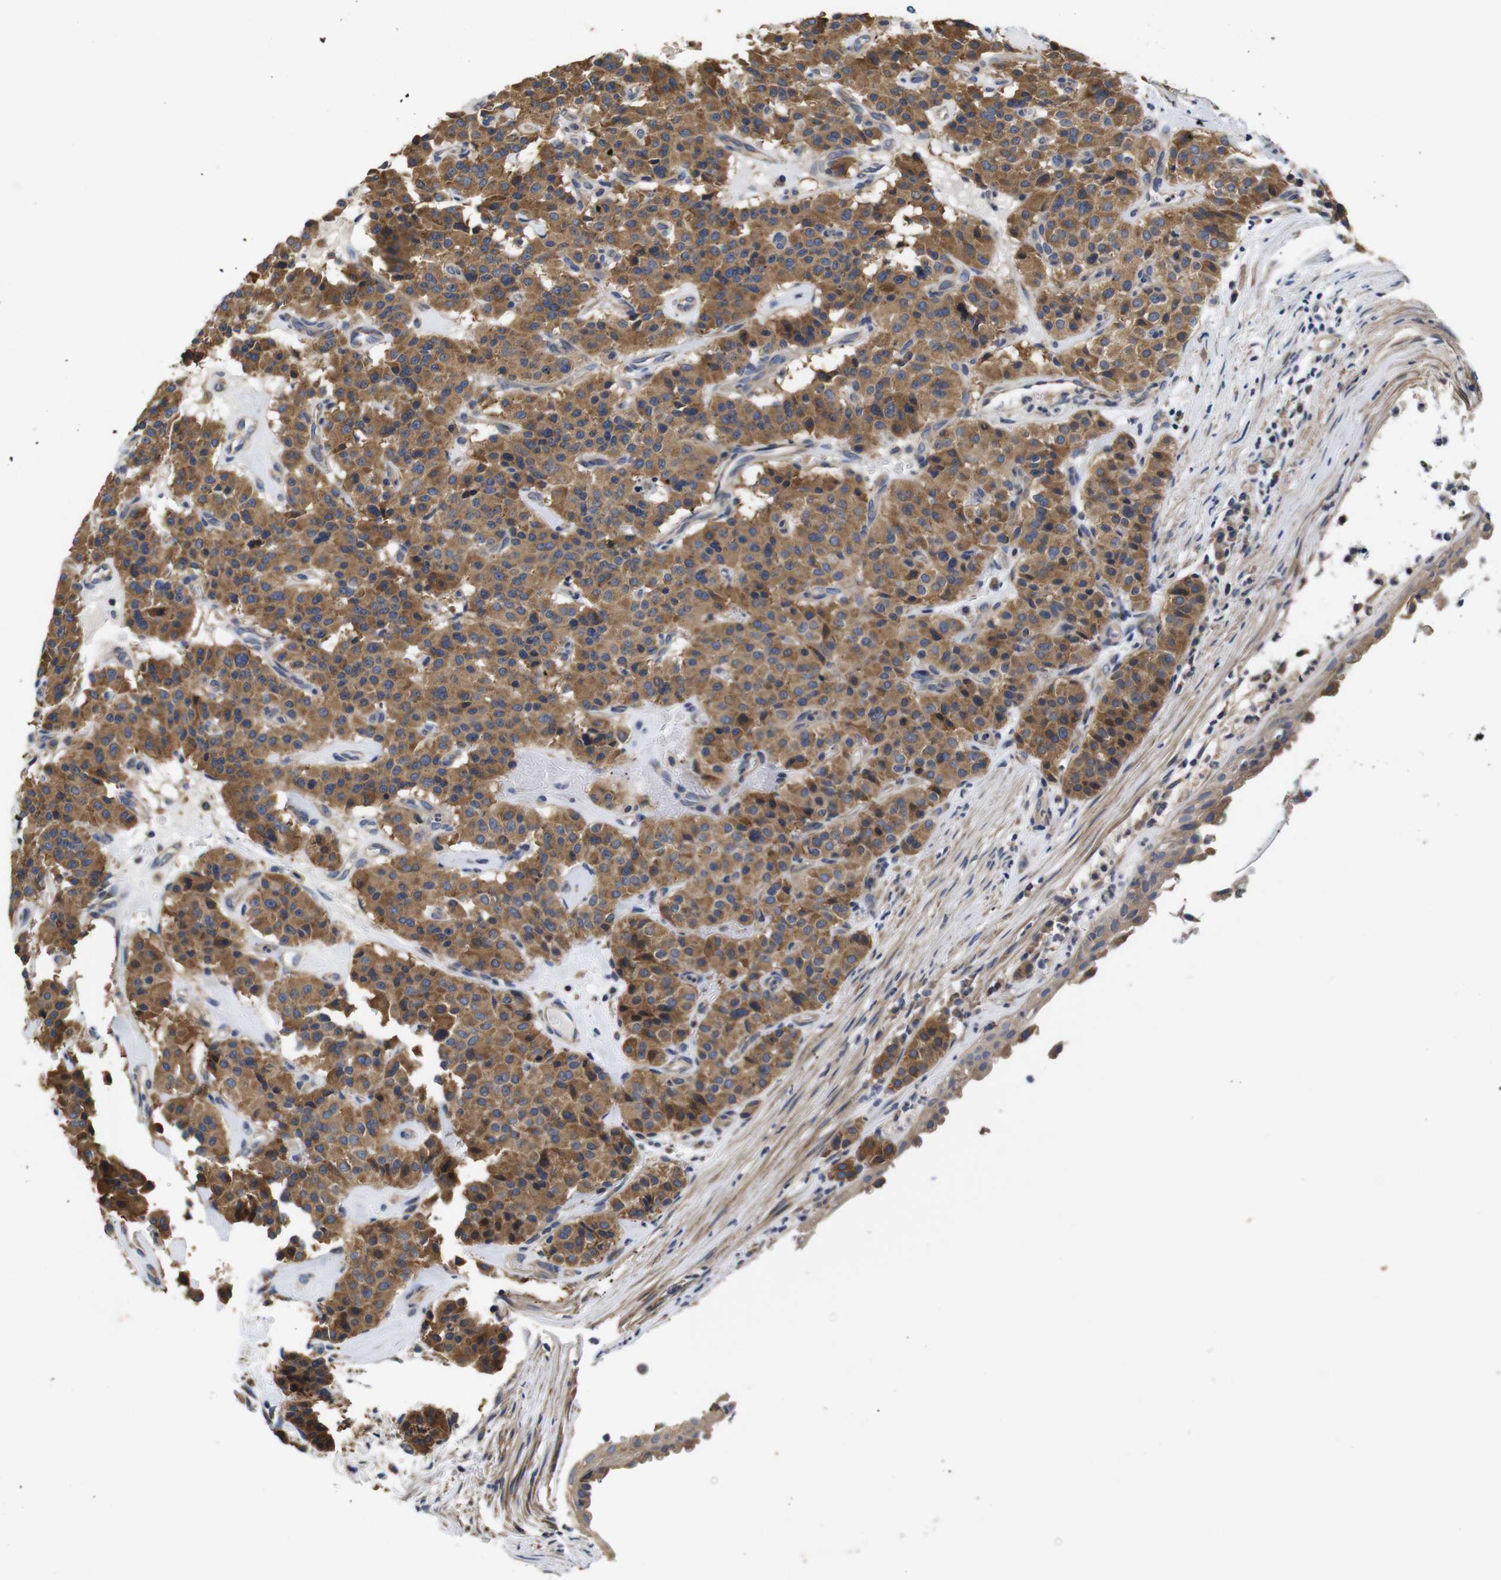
{"staining": {"intensity": "strong", "quantity": ">75%", "location": "cytoplasmic/membranous"}, "tissue": "carcinoid", "cell_type": "Tumor cells", "image_type": "cancer", "snomed": [{"axis": "morphology", "description": "Carcinoid, malignant, NOS"}, {"axis": "topography", "description": "Lung"}], "caption": "Immunohistochemistry photomicrograph of neoplastic tissue: human carcinoid stained using immunohistochemistry exhibits high levels of strong protein expression localized specifically in the cytoplasmic/membranous of tumor cells, appearing as a cytoplasmic/membranous brown color.", "gene": "MARCHF7", "patient": {"sex": "male", "age": 30}}